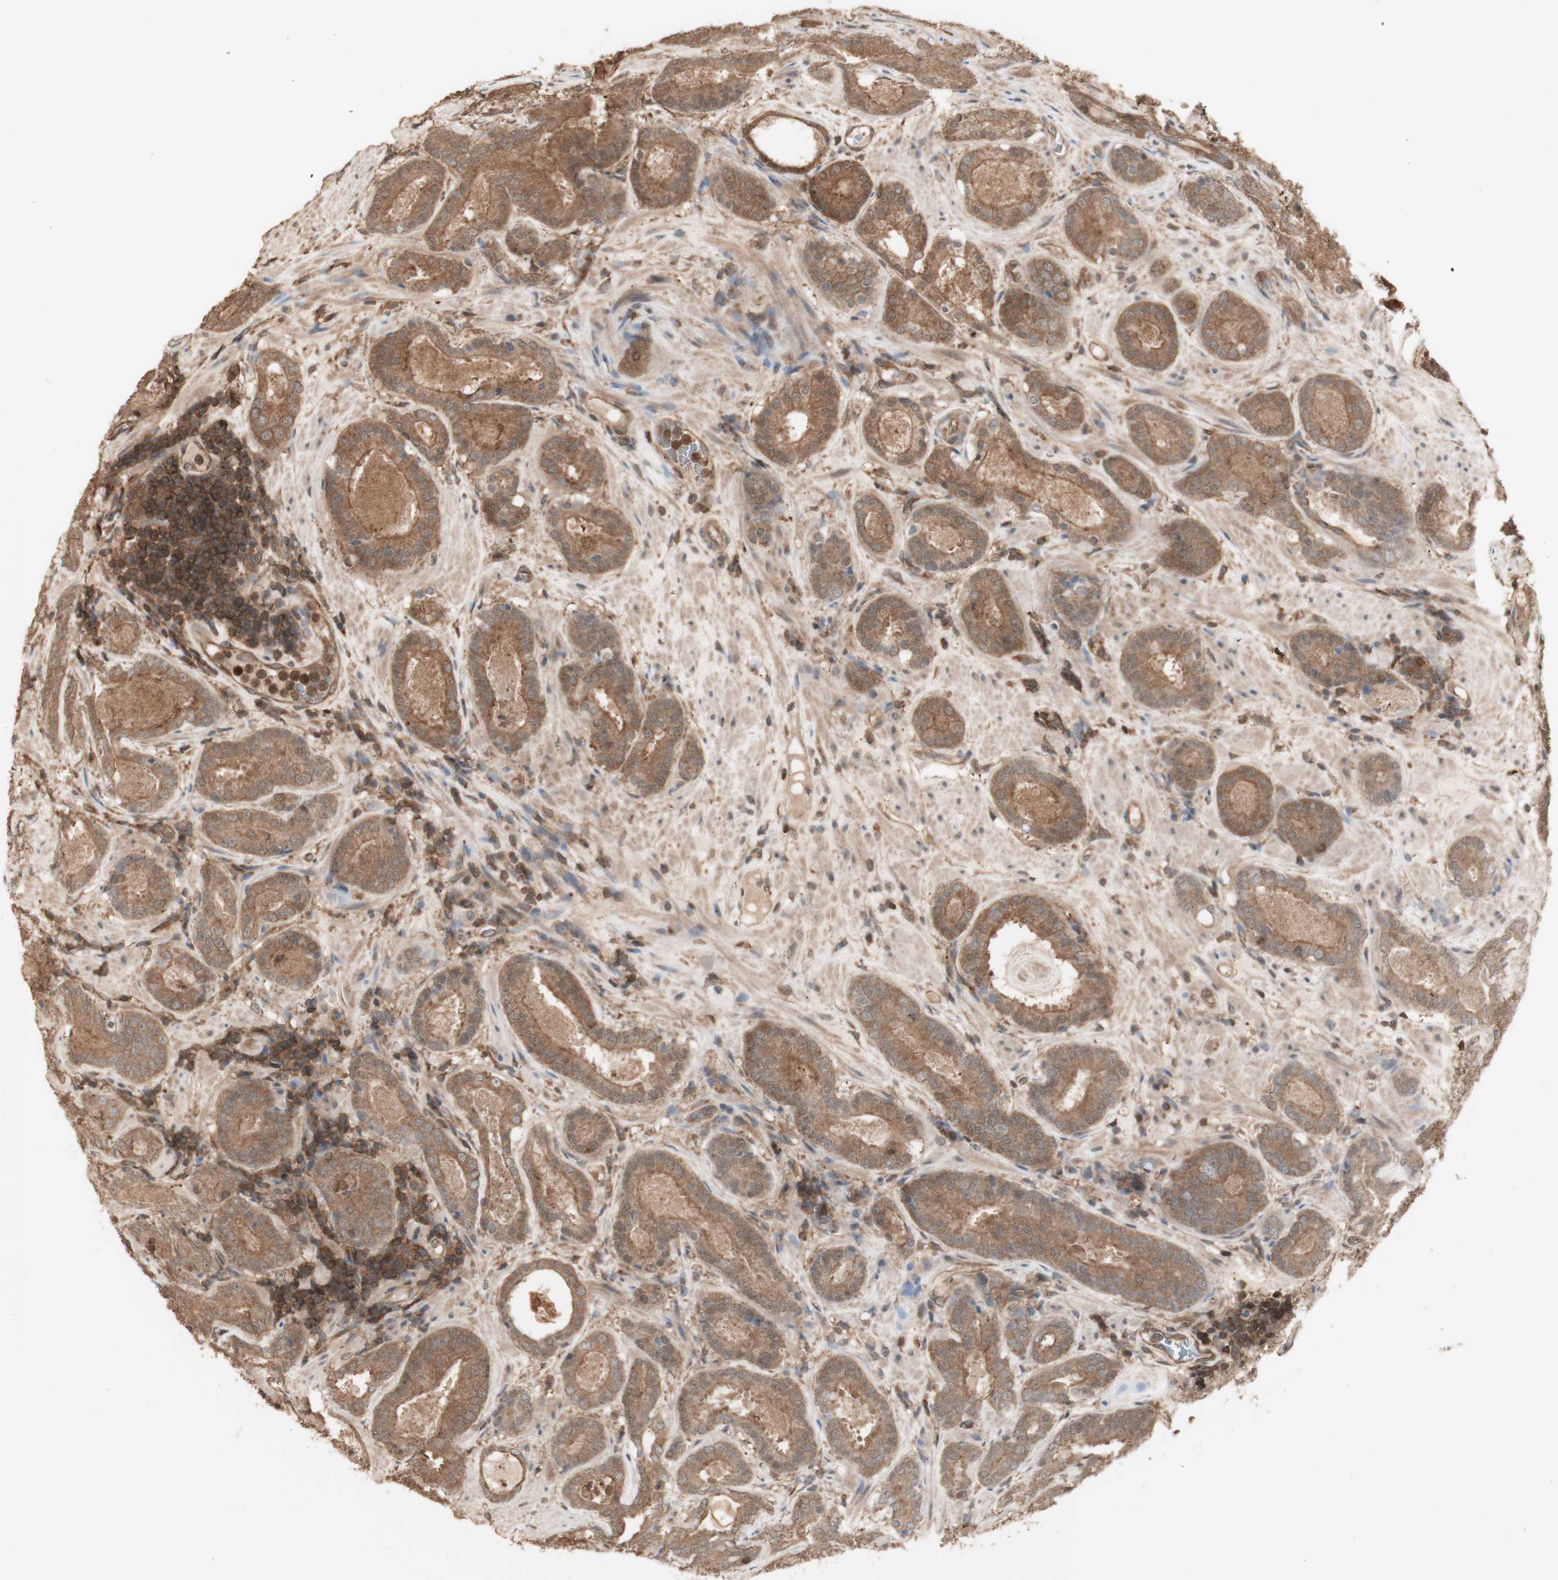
{"staining": {"intensity": "moderate", "quantity": ">75%", "location": "cytoplasmic/membranous"}, "tissue": "prostate cancer", "cell_type": "Tumor cells", "image_type": "cancer", "snomed": [{"axis": "morphology", "description": "Adenocarcinoma, Low grade"}, {"axis": "topography", "description": "Prostate"}], "caption": "Immunohistochemistry (IHC) photomicrograph of neoplastic tissue: prostate cancer (low-grade adenocarcinoma) stained using immunohistochemistry (IHC) shows medium levels of moderate protein expression localized specifically in the cytoplasmic/membranous of tumor cells, appearing as a cytoplasmic/membranous brown color.", "gene": "YWHAB", "patient": {"sex": "male", "age": 69}}